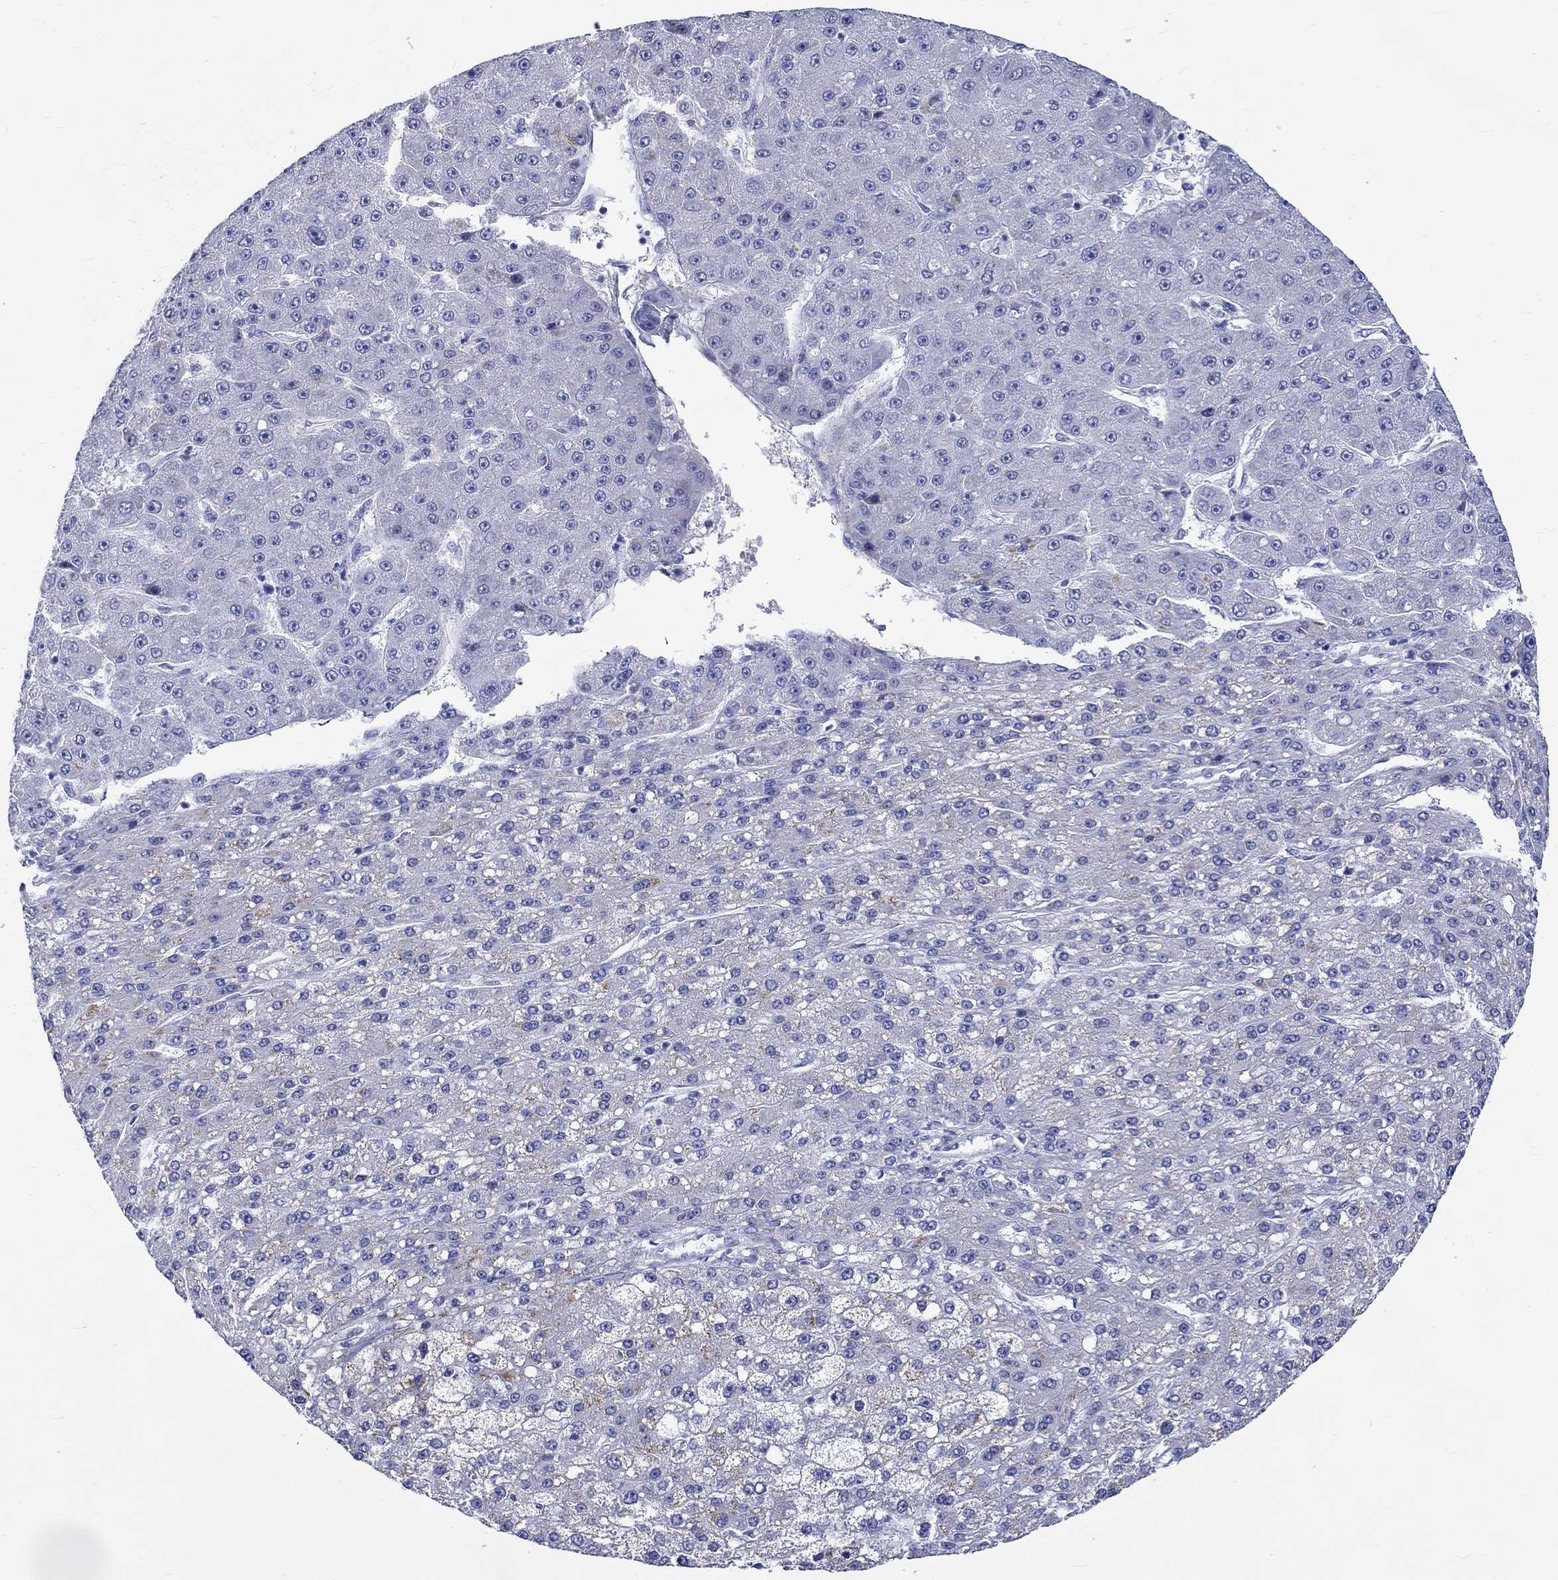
{"staining": {"intensity": "negative", "quantity": "none", "location": "none"}, "tissue": "liver cancer", "cell_type": "Tumor cells", "image_type": "cancer", "snomed": [{"axis": "morphology", "description": "Carcinoma, Hepatocellular, NOS"}, {"axis": "topography", "description": "Liver"}], "caption": "DAB (3,3'-diaminobenzidine) immunohistochemical staining of hepatocellular carcinoma (liver) demonstrates no significant staining in tumor cells.", "gene": "SH2D7", "patient": {"sex": "male", "age": 67}}